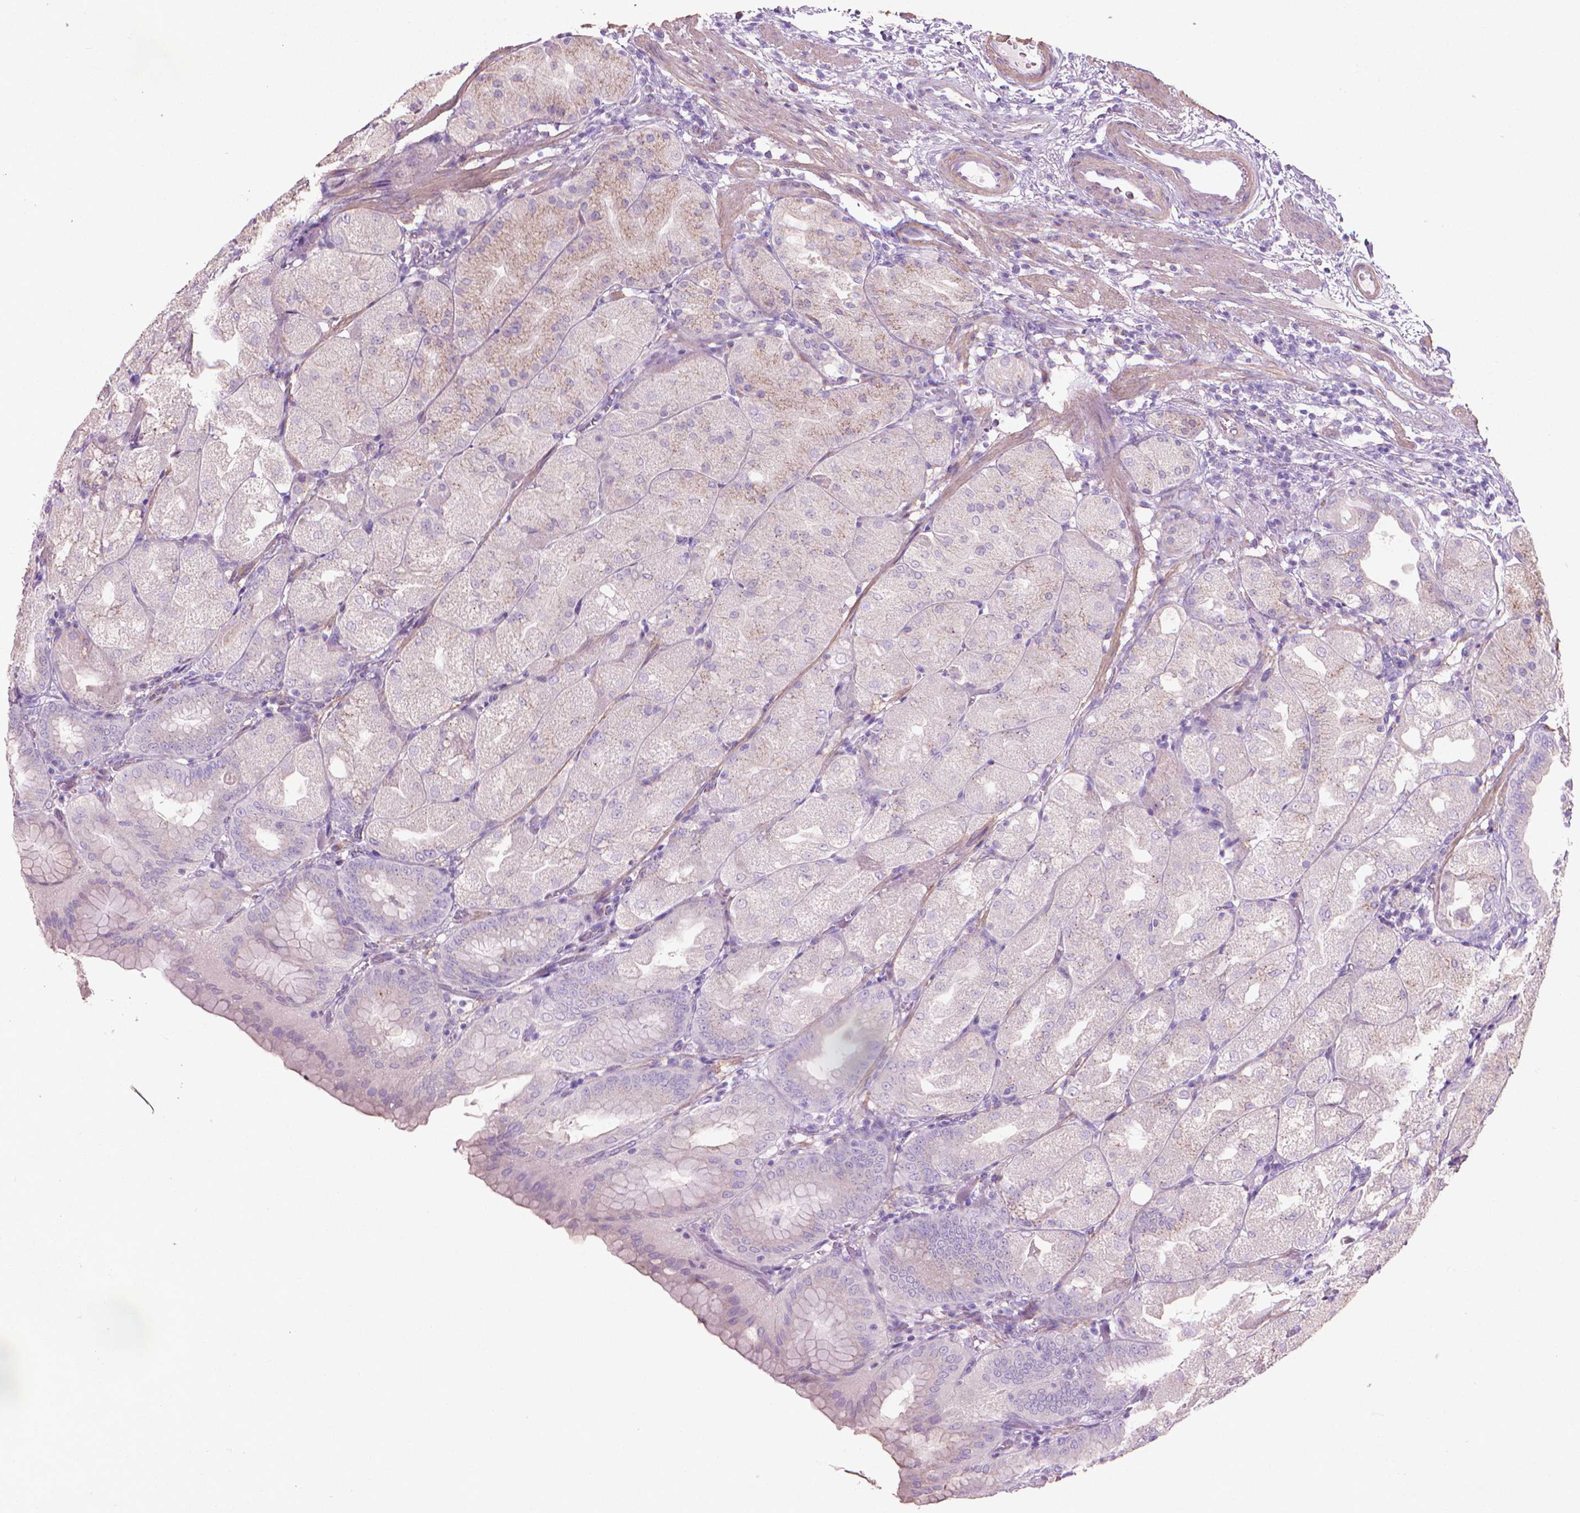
{"staining": {"intensity": "negative", "quantity": "none", "location": "none"}, "tissue": "stomach", "cell_type": "Glandular cells", "image_type": "normal", "snomed": [{"axis": "morphology", "description": "Normal tissue, NOS"}, {"axis": "topography", "description": "Stomach, upper"}, {"axis": "topography", "description": "Stomach"}, {"axis": "topography", "description": "Stomach, lower"}], "caption": "An image of stomach stained for a protein demonstrates no brown staining in glandular cells.", "gene": "AQP10", "patient": {"sex": "male", "age": 62}}